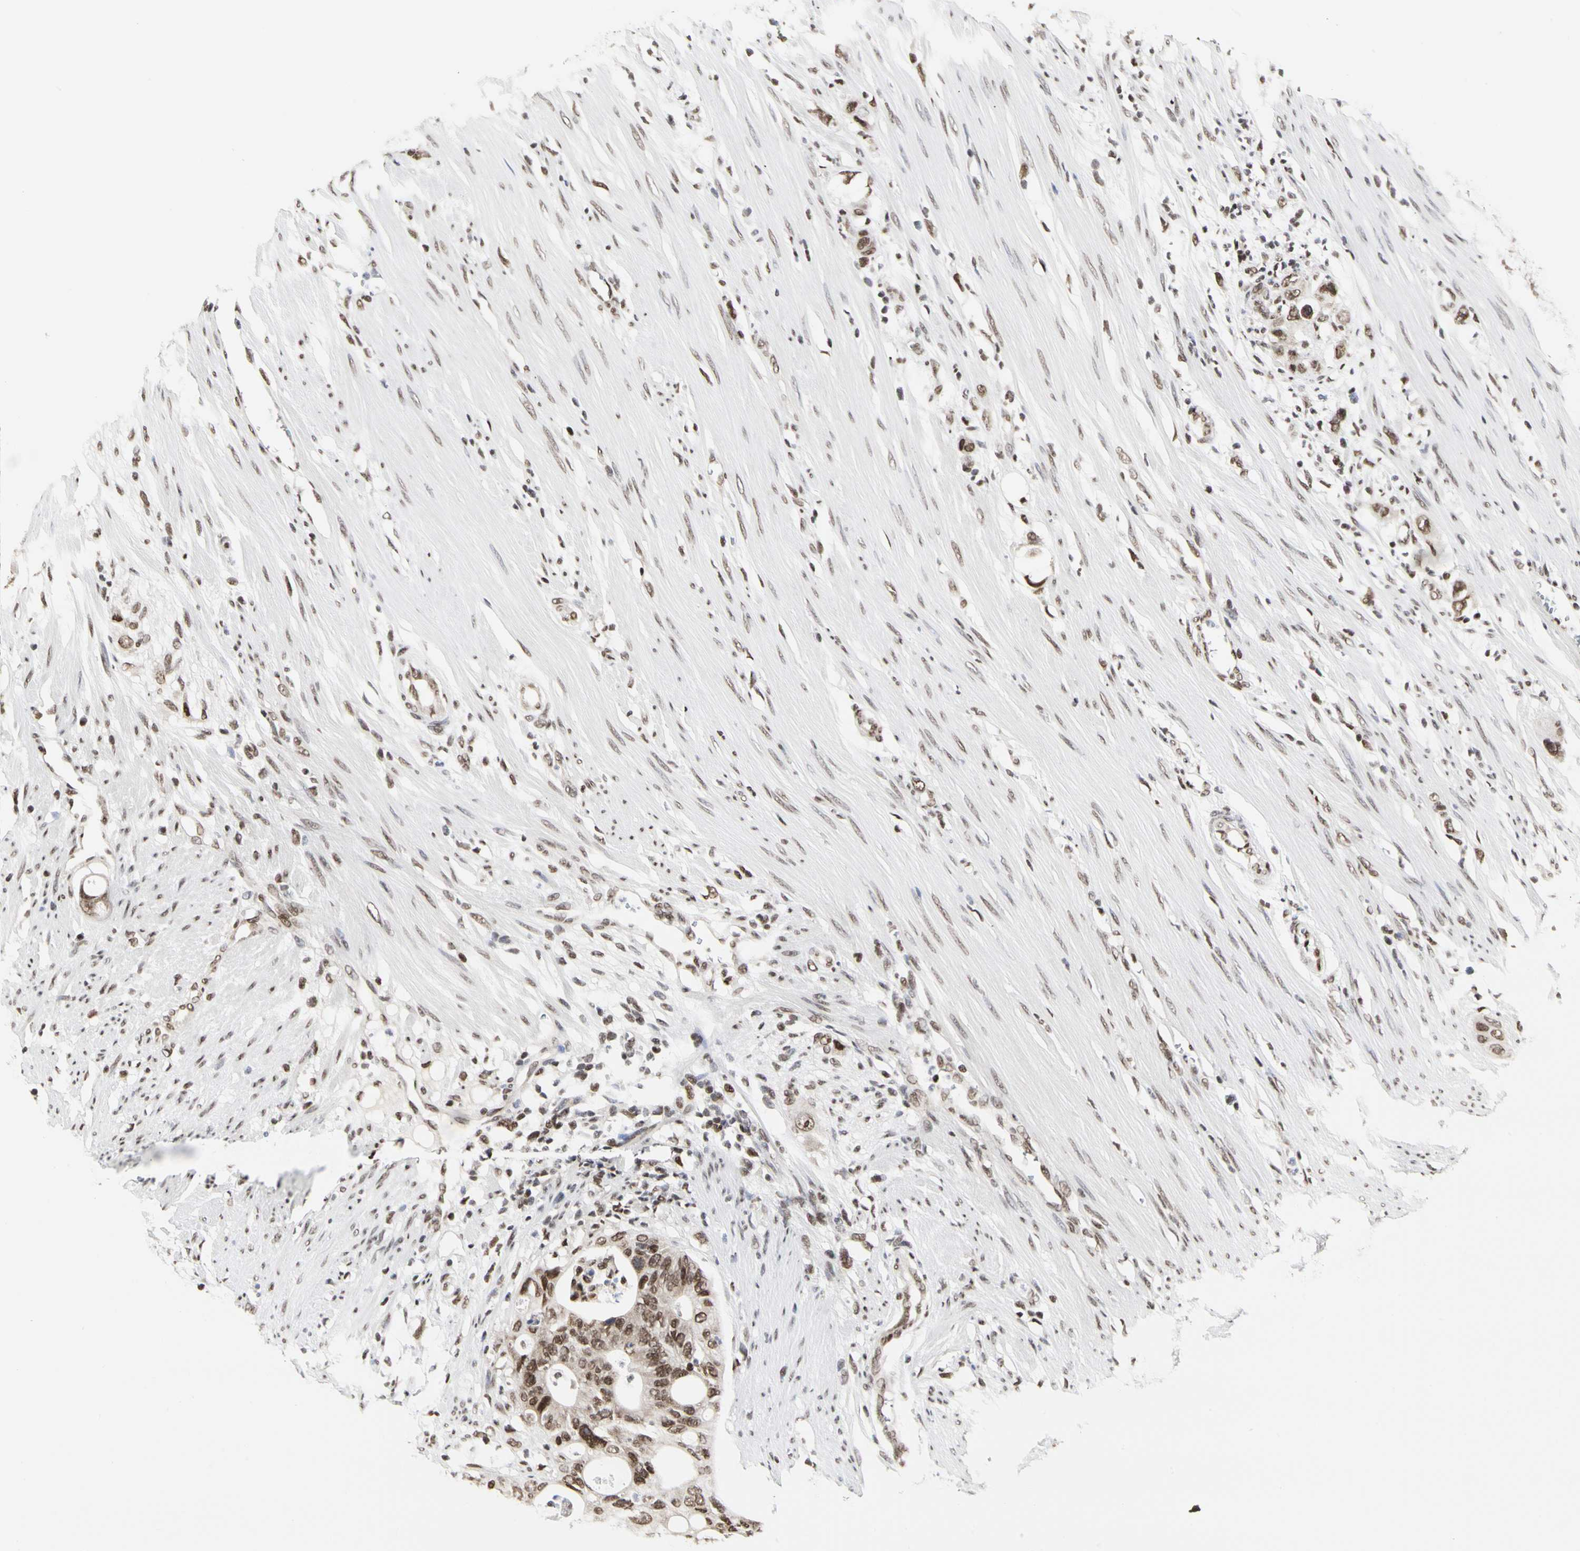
{"staining": {"intensity": "moderate", "quantity": ">75%", "location": "nuclear"}, "tissue": "colorectal cancer", "cell_type": "Tumor cells", "image_type": "cancer", "snomed": [{"axis": "morphology", "description": "Adenocarcinoma, NOS"}, {"axis": "topography", "description": "Colon"}], "caption": "Immunohistochemistry (IHC) staining of adenocarcinoma (colorectal), which exhibits medium levels of moderate nuclear positivity in about >75% of tumor cells indicating moderate nuclear protein staining. The staining was performed using DAB (3,3'-diaminobenzidine) (brown) for protein detection and nuclei were counterstained in hematoxylin (blue).", "gene": "PRMT3", "patient": {"sex": "female", "age": 57}}